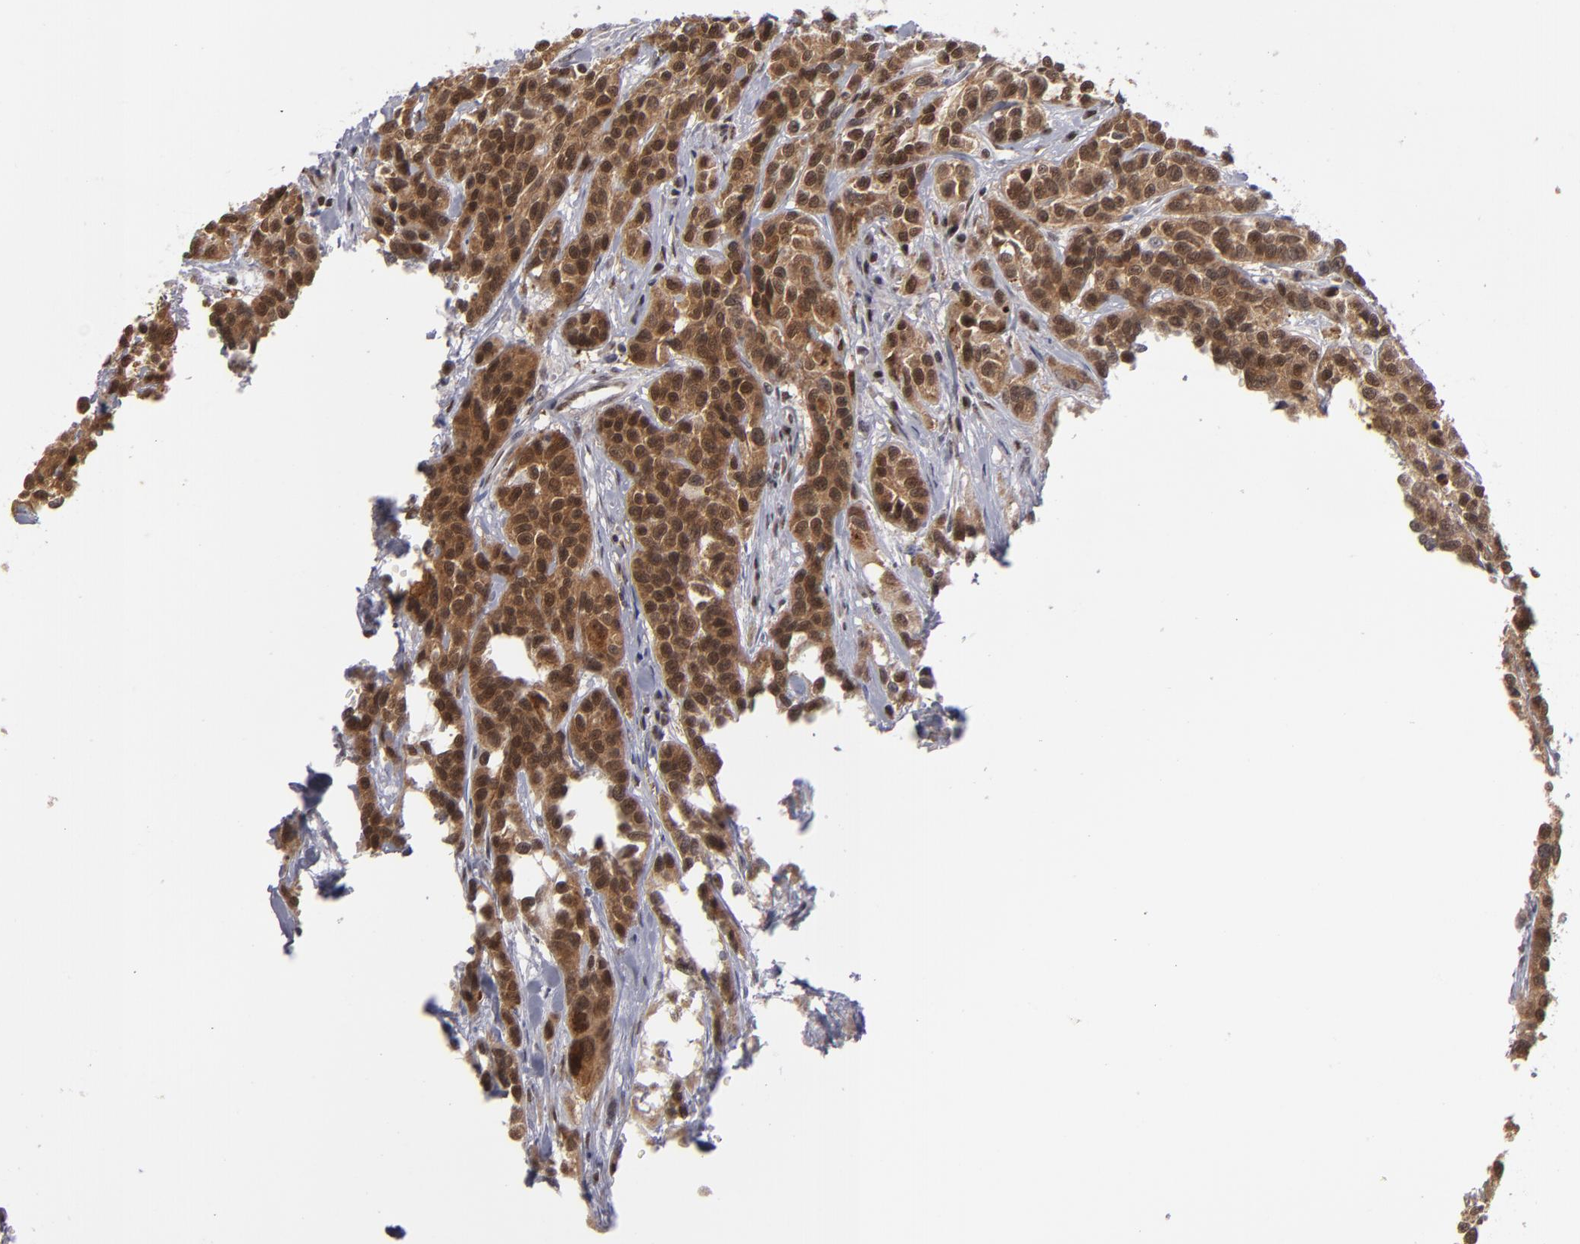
{"staining": {"intensity": "moderate", "quantity": ">75%", "location": "cytoplasmic/membranous,nuclear"}, "tissue": "urothelial cancer", "cell_type": "Tumor cells", "image_type": "cancer", "snomed": [{"axis": "morphology", "description": "Urothelial carcinoma, High grade"}, {"axis": "topography", "description": "Urinary bladder"}], "caption": "DAB (3,3'-diaminobenzidine) immunohistochemical staining of high-grade urothelial carcinoma exhibits moderate cytoplasmic/membranous and nuclear protein expression in approximately >75% of tumor cells. Nuclei are stained in blue.", "gene": "GSR", "patient": {"sex": "female", "age": 81}}